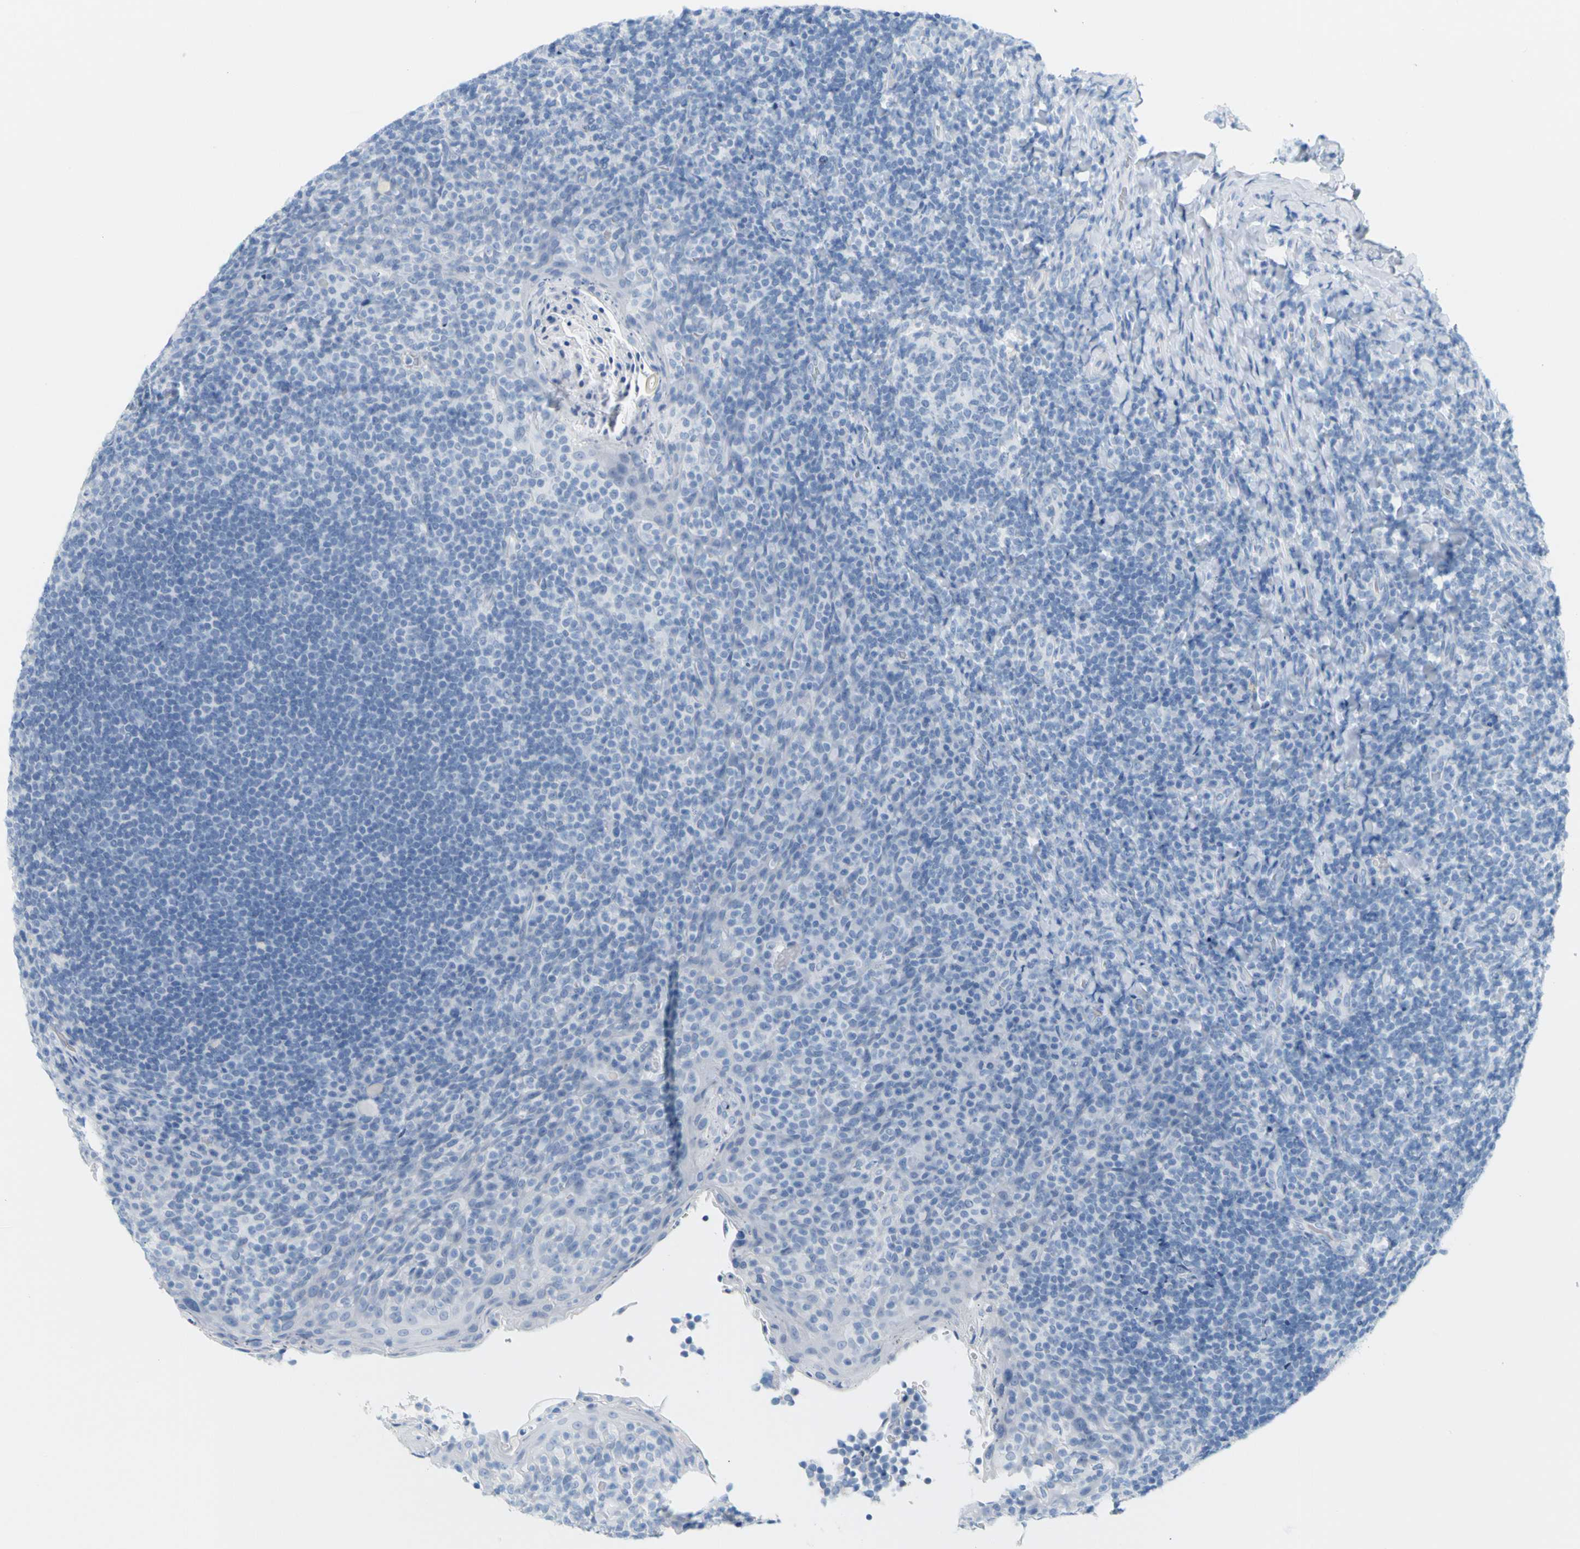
{"staining": {"intensity": "negative", "quantity": "none", "location": "none"}, "tissue": "tonsil", "cell_type": "Germinal center cells", "image_type": "normal", "snomed": [{"axis": "morphology", "description": "Normal tissue, NOS"}, {"axis": "topography", "description": "Tonsil"}], "caption": "An image of human tonsil is negative for staining in germinal center cells. (DAB (3,3'-diaminobenzidine) immunohistochemistry, high magnification).", "gene": "OPN1SW", "patient": {"sex": "male", "age": 17}}